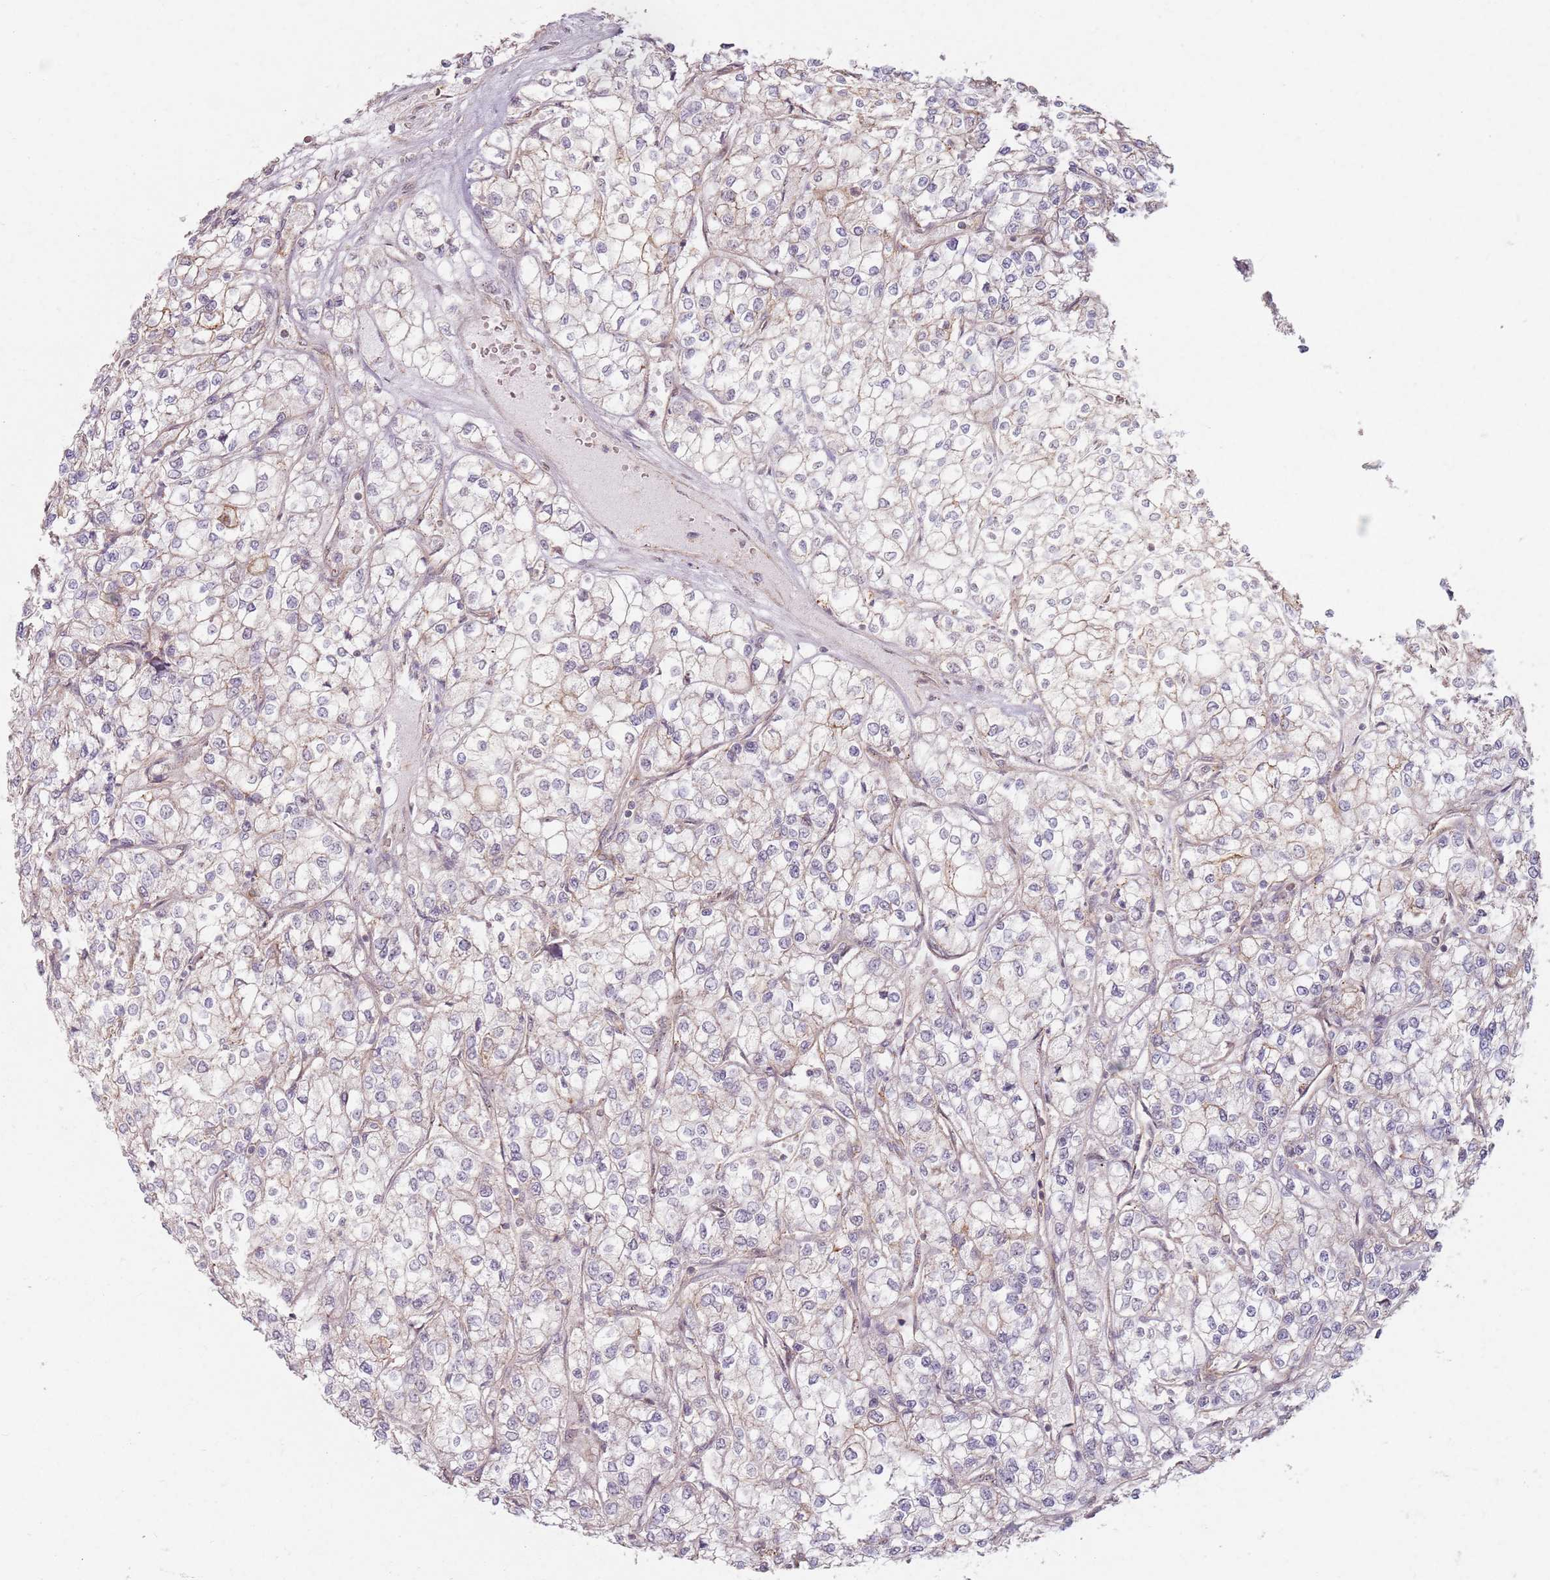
{"staining": {"intensity": "negative", "quantity": "none", "location": "none"}, "tissue": "renal cancer", "cell_type": "Tumor cells", "image_type": "cancer", "snomed": [{"axis": "morphology", "description": "Adenocarcinoma, NOS"}, {"axis": "topography", "description": "Kidney"}], "caption": "Tumor cells are negative for brown protein staining in renal cancer.", "gene": "KCNA5", "patient": {"sex": "male", "age": 80}}